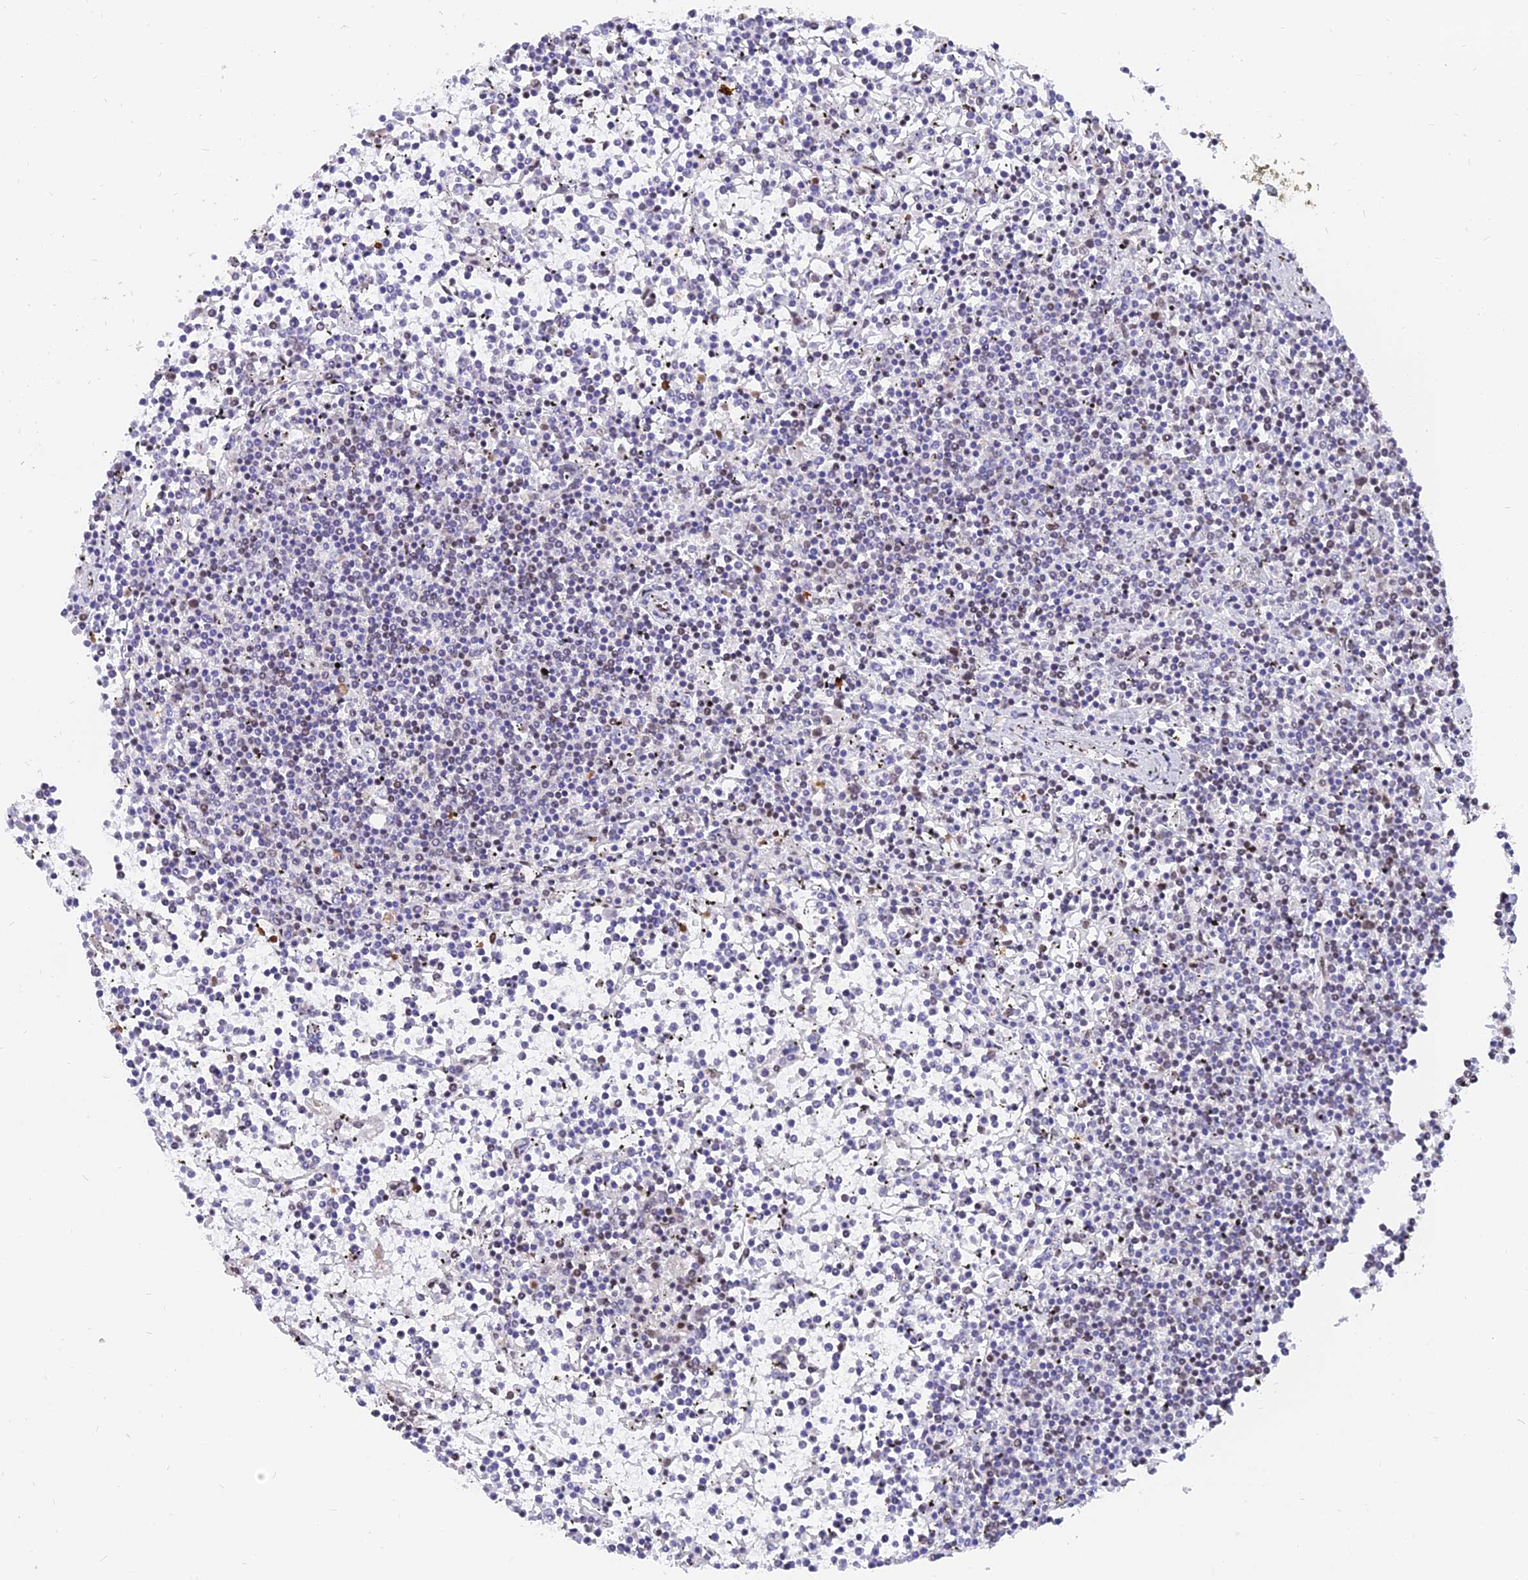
{"staining": {"intensity": "negative", "quantity": "none", "location": "none"}, "tissue": "lymphoma", "cell_type": "Tumor cells", "image_type": "cancer", "snomed": [{"axis": "morphology", "description": "Malignant lymphoma, non-Hodgkin's type, Low grade"}, {"axis": "topography", "description": "Spleen"}], "caption": "Immunohistochemical staining of malignant lymphoma, non-Hodgkin's type (low-grade) demonstrates no significant expression in tumor cells. (DAB immunohistochemistry visualized using brightfield microscopy, high magnification).", "gene": "DPY30", "patient": {"sex": "female", "age": 19}}